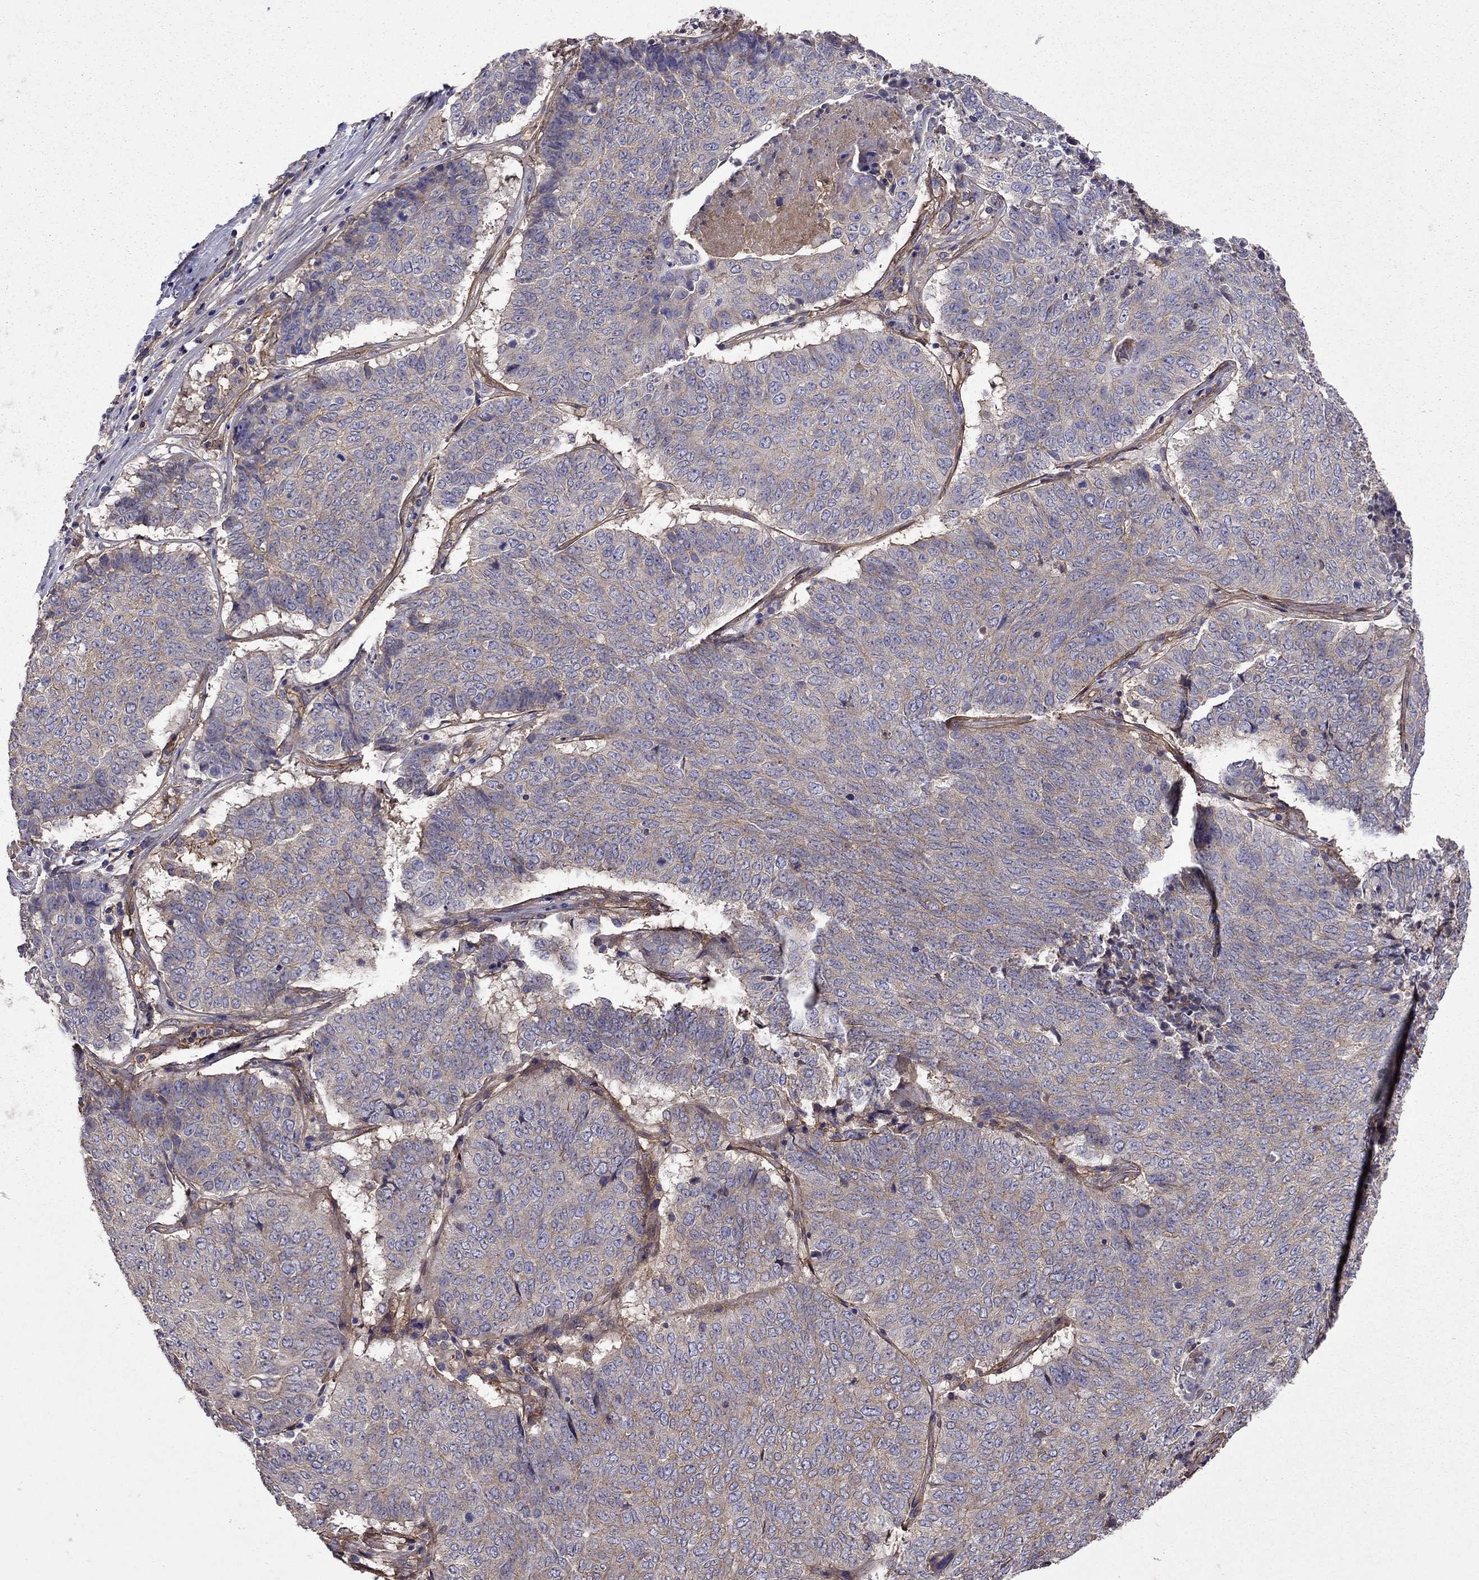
{"staining": {"intensity": "weak", "quantity": "25%-75%", "location": "cytoplasmic/membranous"}, "tissue": "lung cancer", "cell_type": "Tumor cells", "image_type": "cancer", "snomed": [{"axis": "morphology", "description": "Squamous cell carcinoma, NOS"}, {"axis": "topography", "description": "Lung"}], "caption": "Immunohistochemical staining of lung cancer (squamous cell carcinoma) reveals low levels of weak cytoplasmic/membranous staining in about 25%-75% of tumor cells. (brown staining indicates protein expression, while blue staining denotes nuclei).", "gene": "ITGB1", "patient": {"sex": "male", "age": 64}}